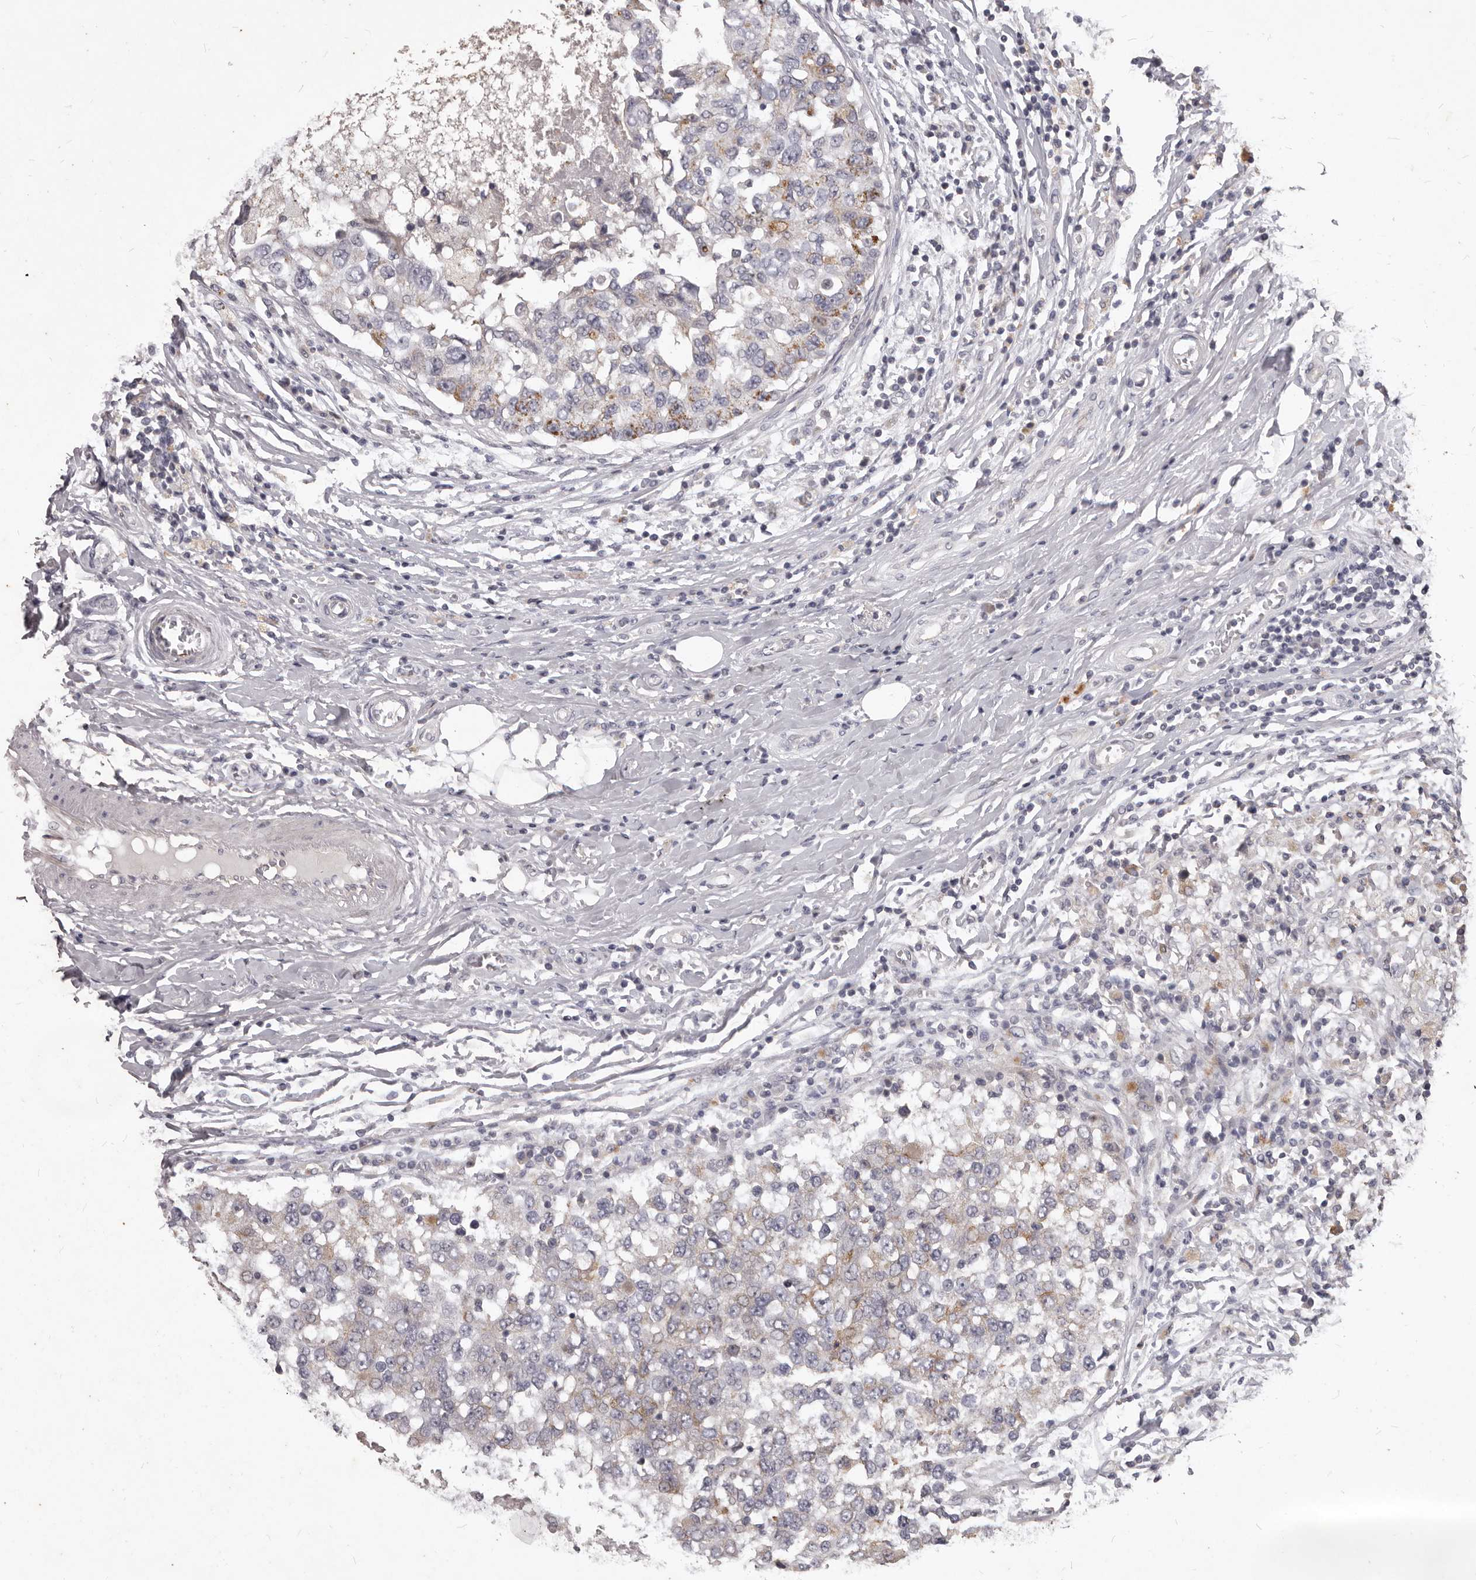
{"staining": {"intensity": "strong", "quantity": "<25%", "location": "cytoplasmic/membranous"}, "tissue": "breast cancer", "cell_type": "Tumor cells", "image_type": "cancer", "snomed": [{"axis": "morphology", "description": "Duct carcinoma"}, {"axis": "topography", "description": "Breast"}], "caption": "Tumor cells exhibit medium levels of strong cytoplasmic/membranous staining in about <25% of cells in human breast invasive ductal carcinoma.", "gene": "GPRC5C", "patient": {"sex": "female", "age": 27}}